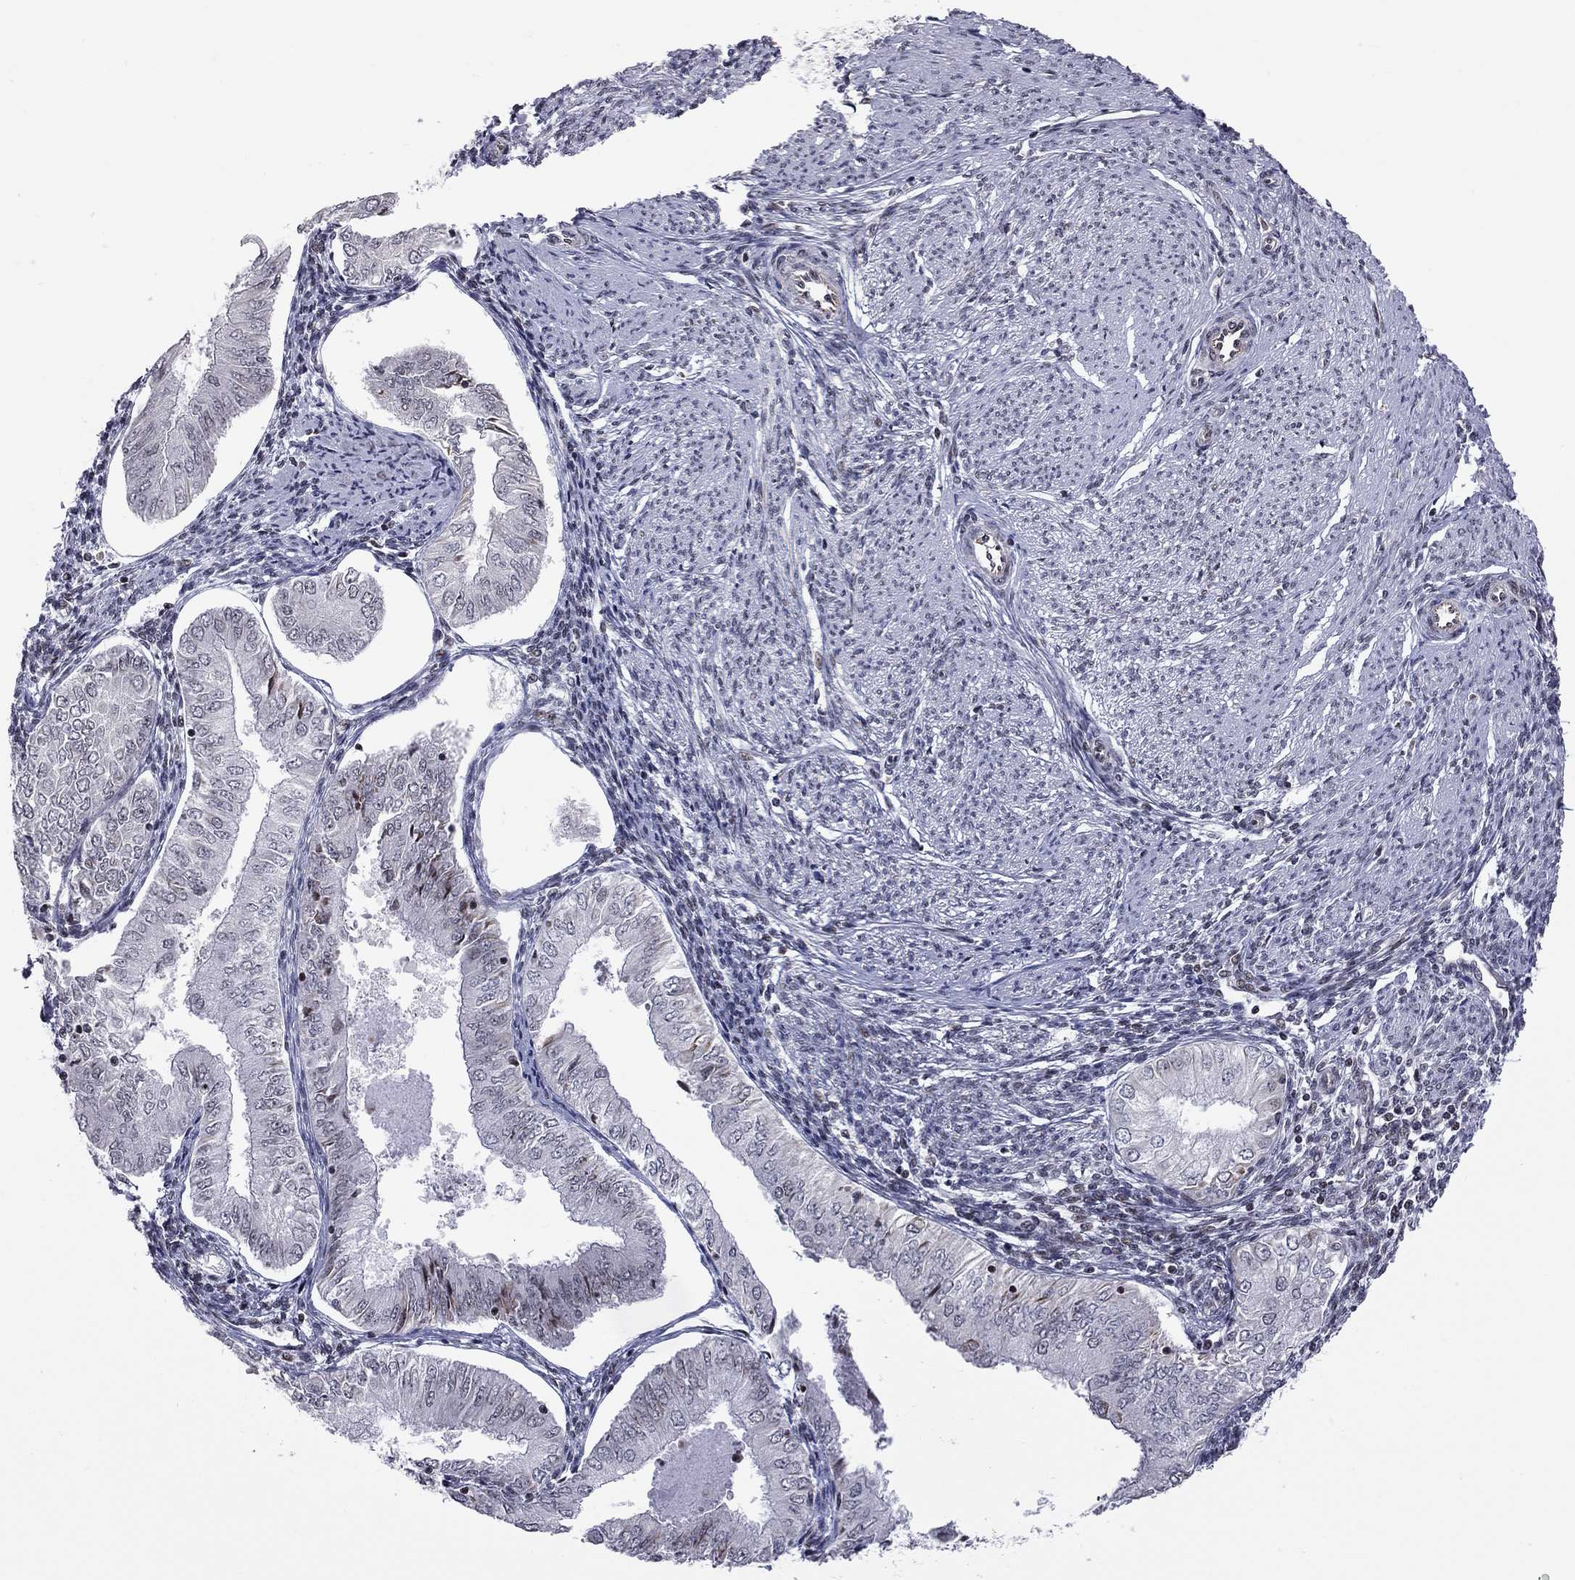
{"staining": {"intensity": "negative", "quantity": "none", "location": "none"}, "tissue": "endometrial cancer", "cell_type": "Tumor cells", "image_type": "cancer", "snomed": [{"axis": "morphology", "description": "Adenocarcinoma, NOS"}, {"axis": "topography", "description": "Endometrium"}], "caption": "Immunohistochemistry (IHC) image of endometrial cancer (adenocarcinoma) stained for a protein (brown), which demonstrates no staining in tumor cells.", "gene": "MTNR1B", "patient": {"sex": "female", "age": 53}}